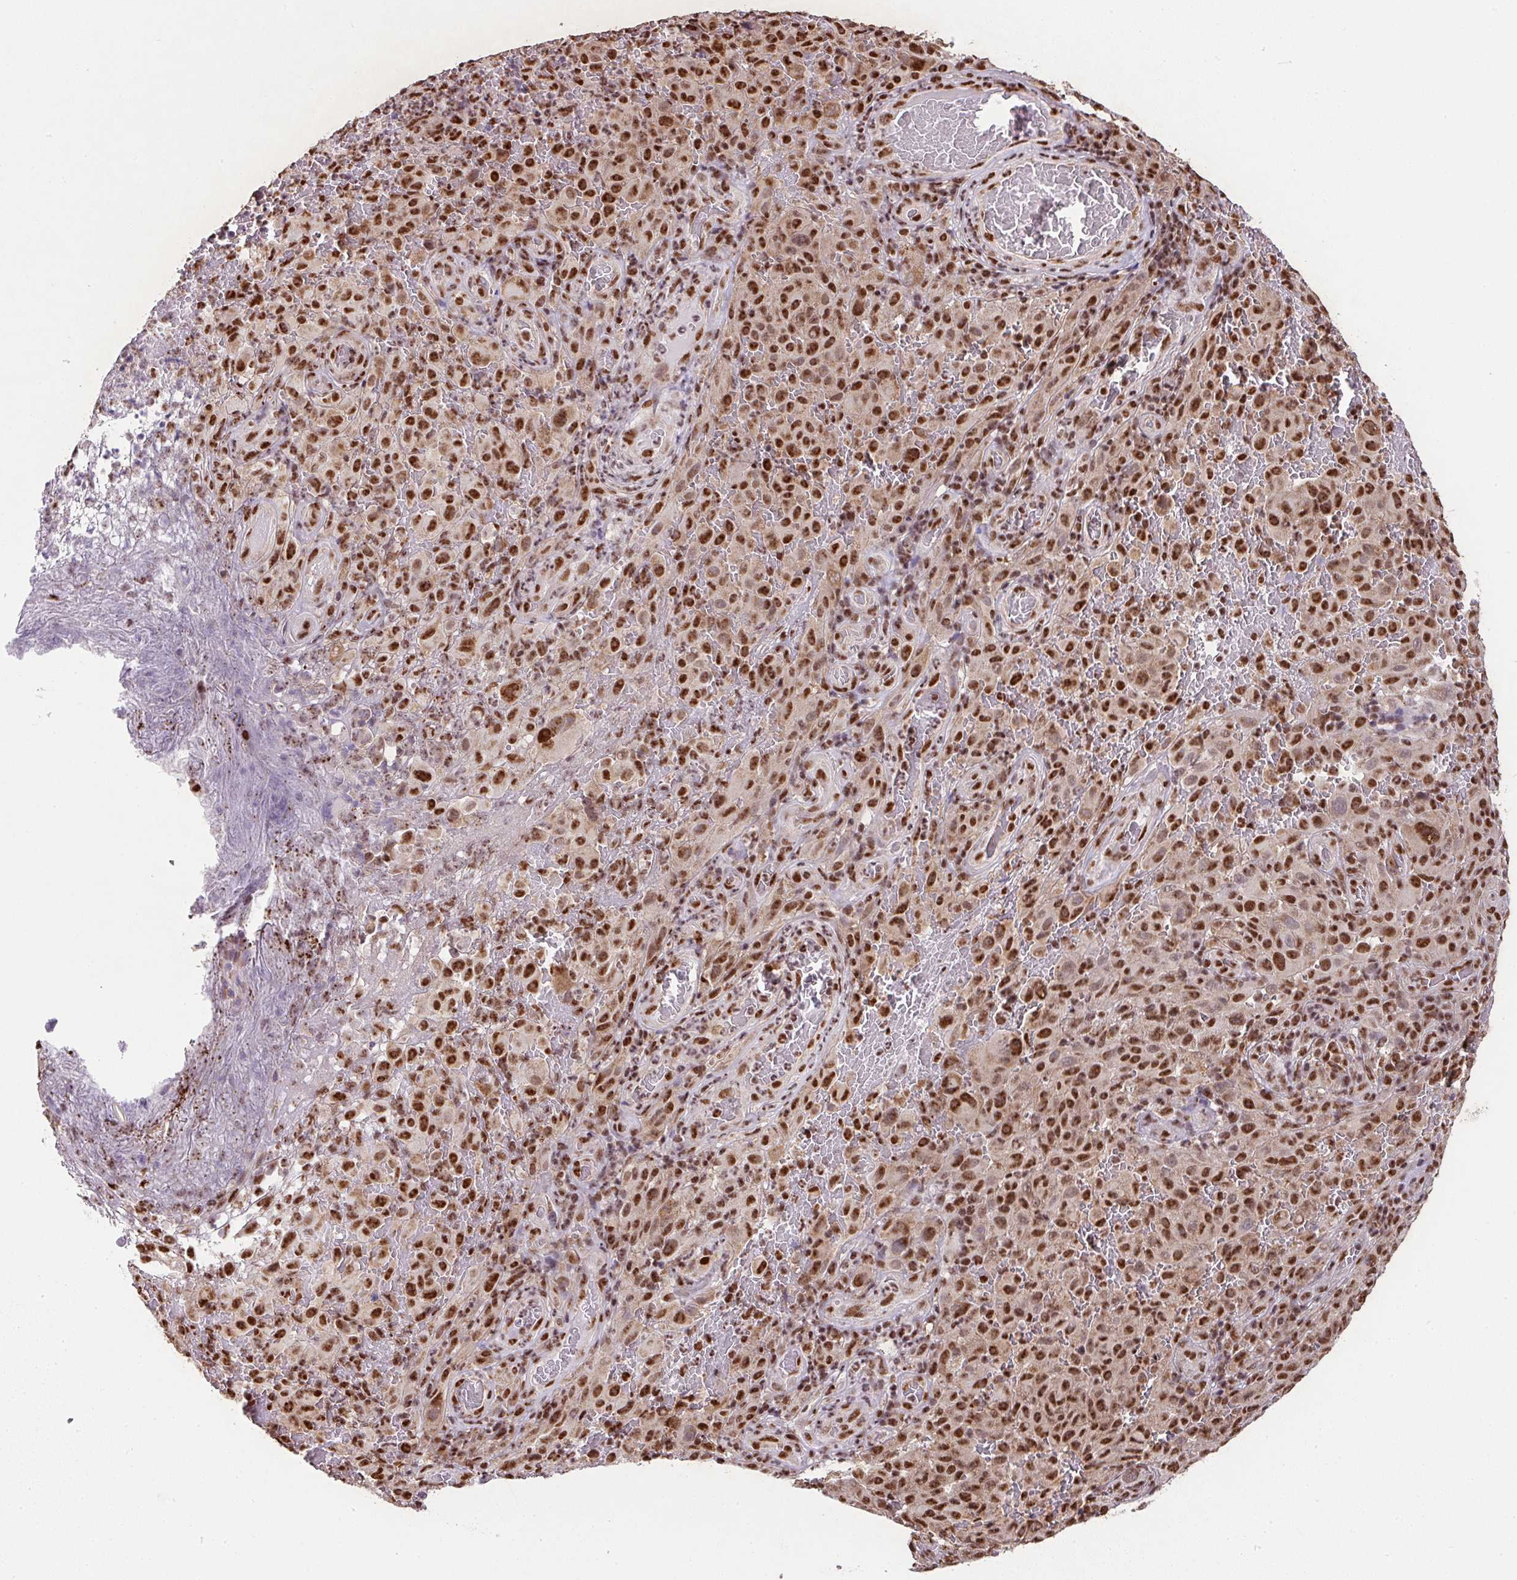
{"staining": {"intensity": "strong", "quantity": ">75%", "location": "nuclear"}, "tissue": "melanoma", "cell_type": "Tumor cells", "image_type": "cancer", "snomed": [{"axis": "morphology", "description": "Malignant melanoma, NOS"}, {"axis": "topography", "description": "Skin"}], "caption": "A photomicrograph showing strong nuclear expression in about >75% of tumor cells in melanoma, as visualized by brown immunohistochemical staining.", "gene": "PLK1", "patient": {"sex": "female", "age": 82}}